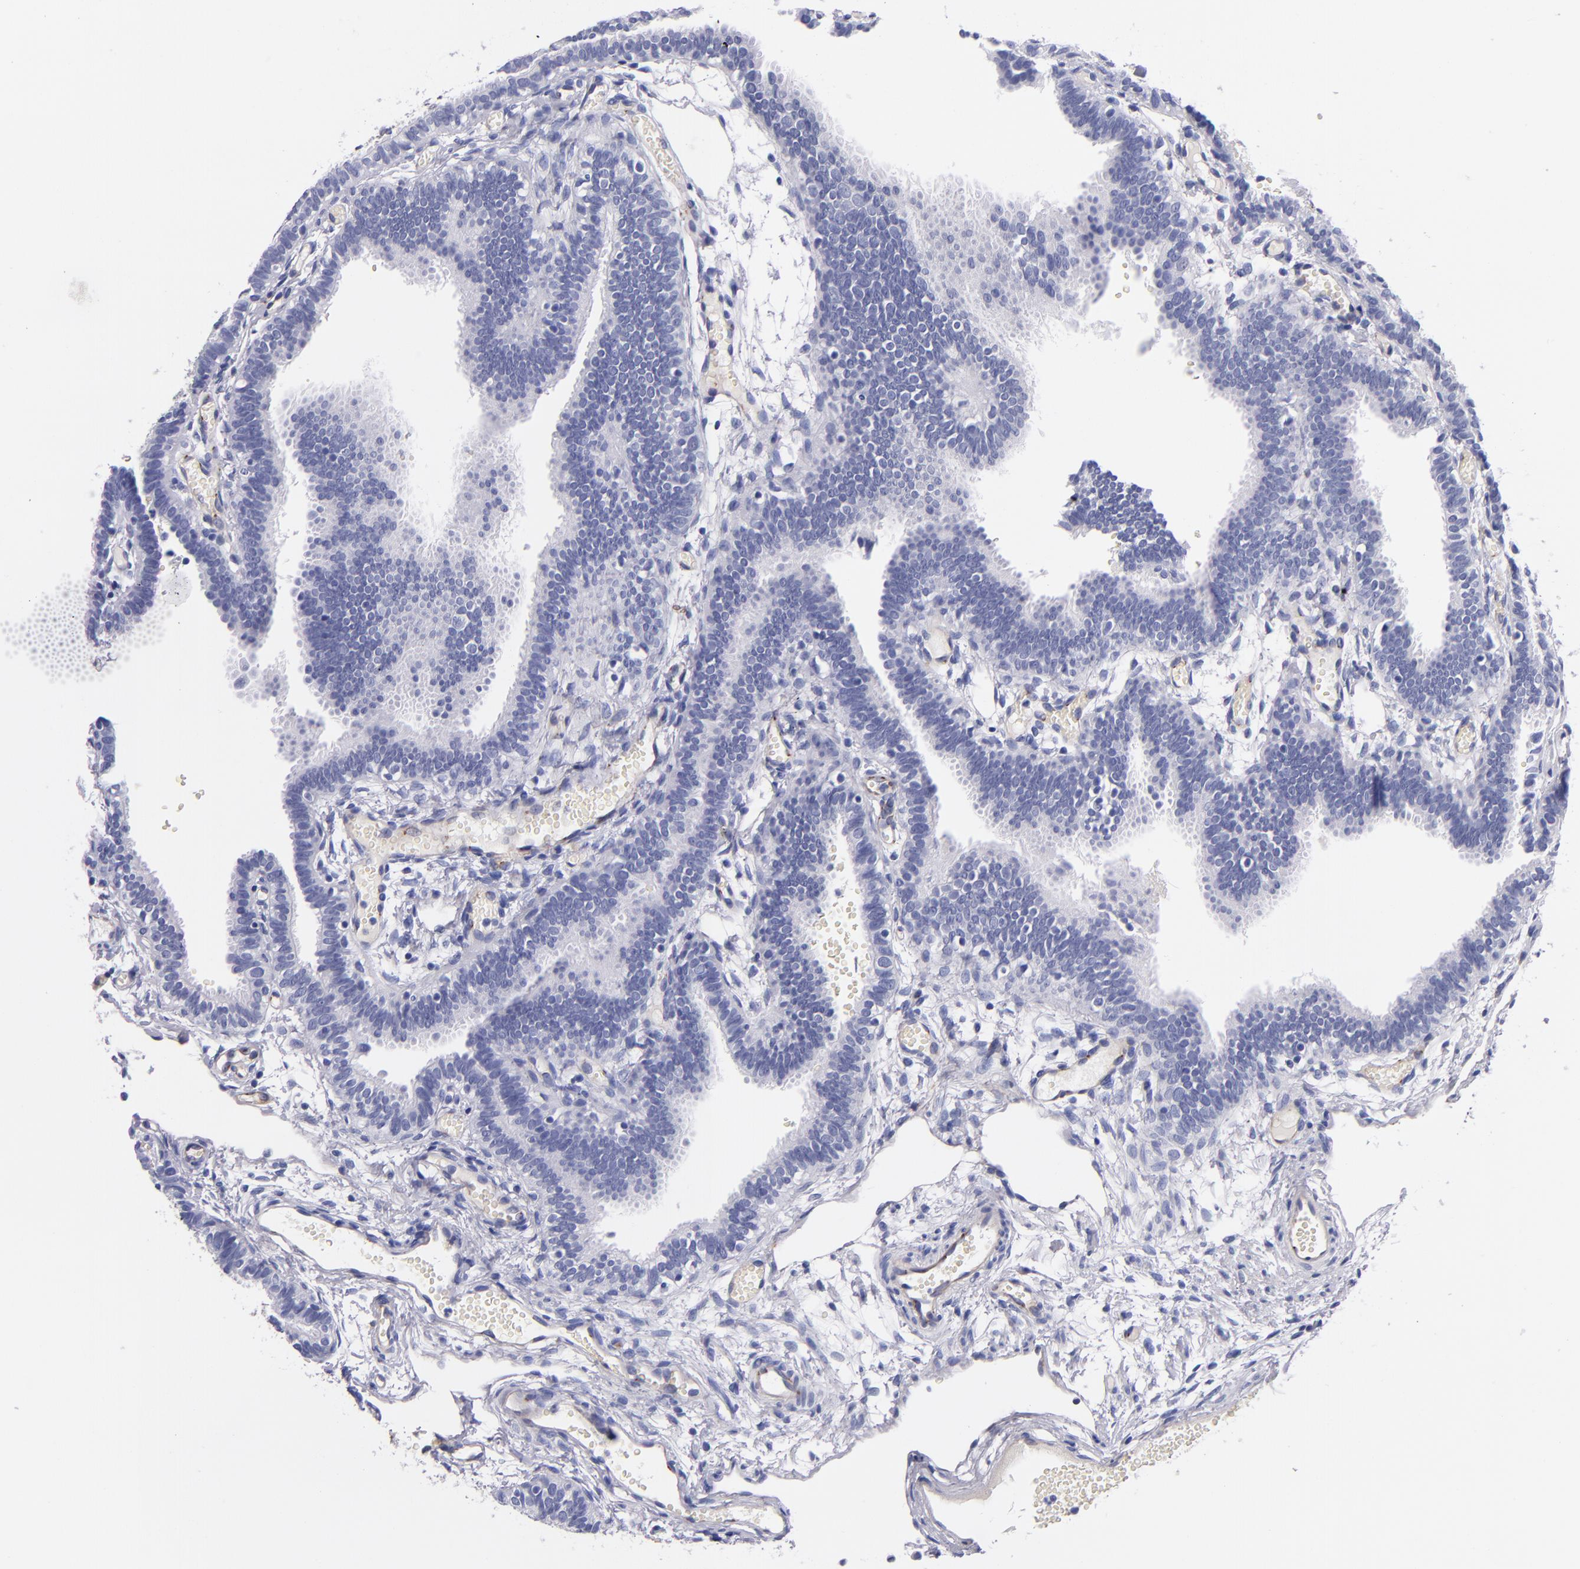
{"staining": {"intensity": "negative", "quantity": "none", "location": "none"}, "tissue": "fallopian tube", "cell_type": "Glandular cells", "image_type": "normal", "snomed": [{"axis": "morphology", "description": "Normal tissue, NOS"}, {"axis": "topography", "description": "Fallopian tube"}], "caption": "The histopathology image exhibits no significant positivity in glandular cells of fallopian tube.", "gene": "NOS3", "patient": {"sex": "female", "age": 29}}